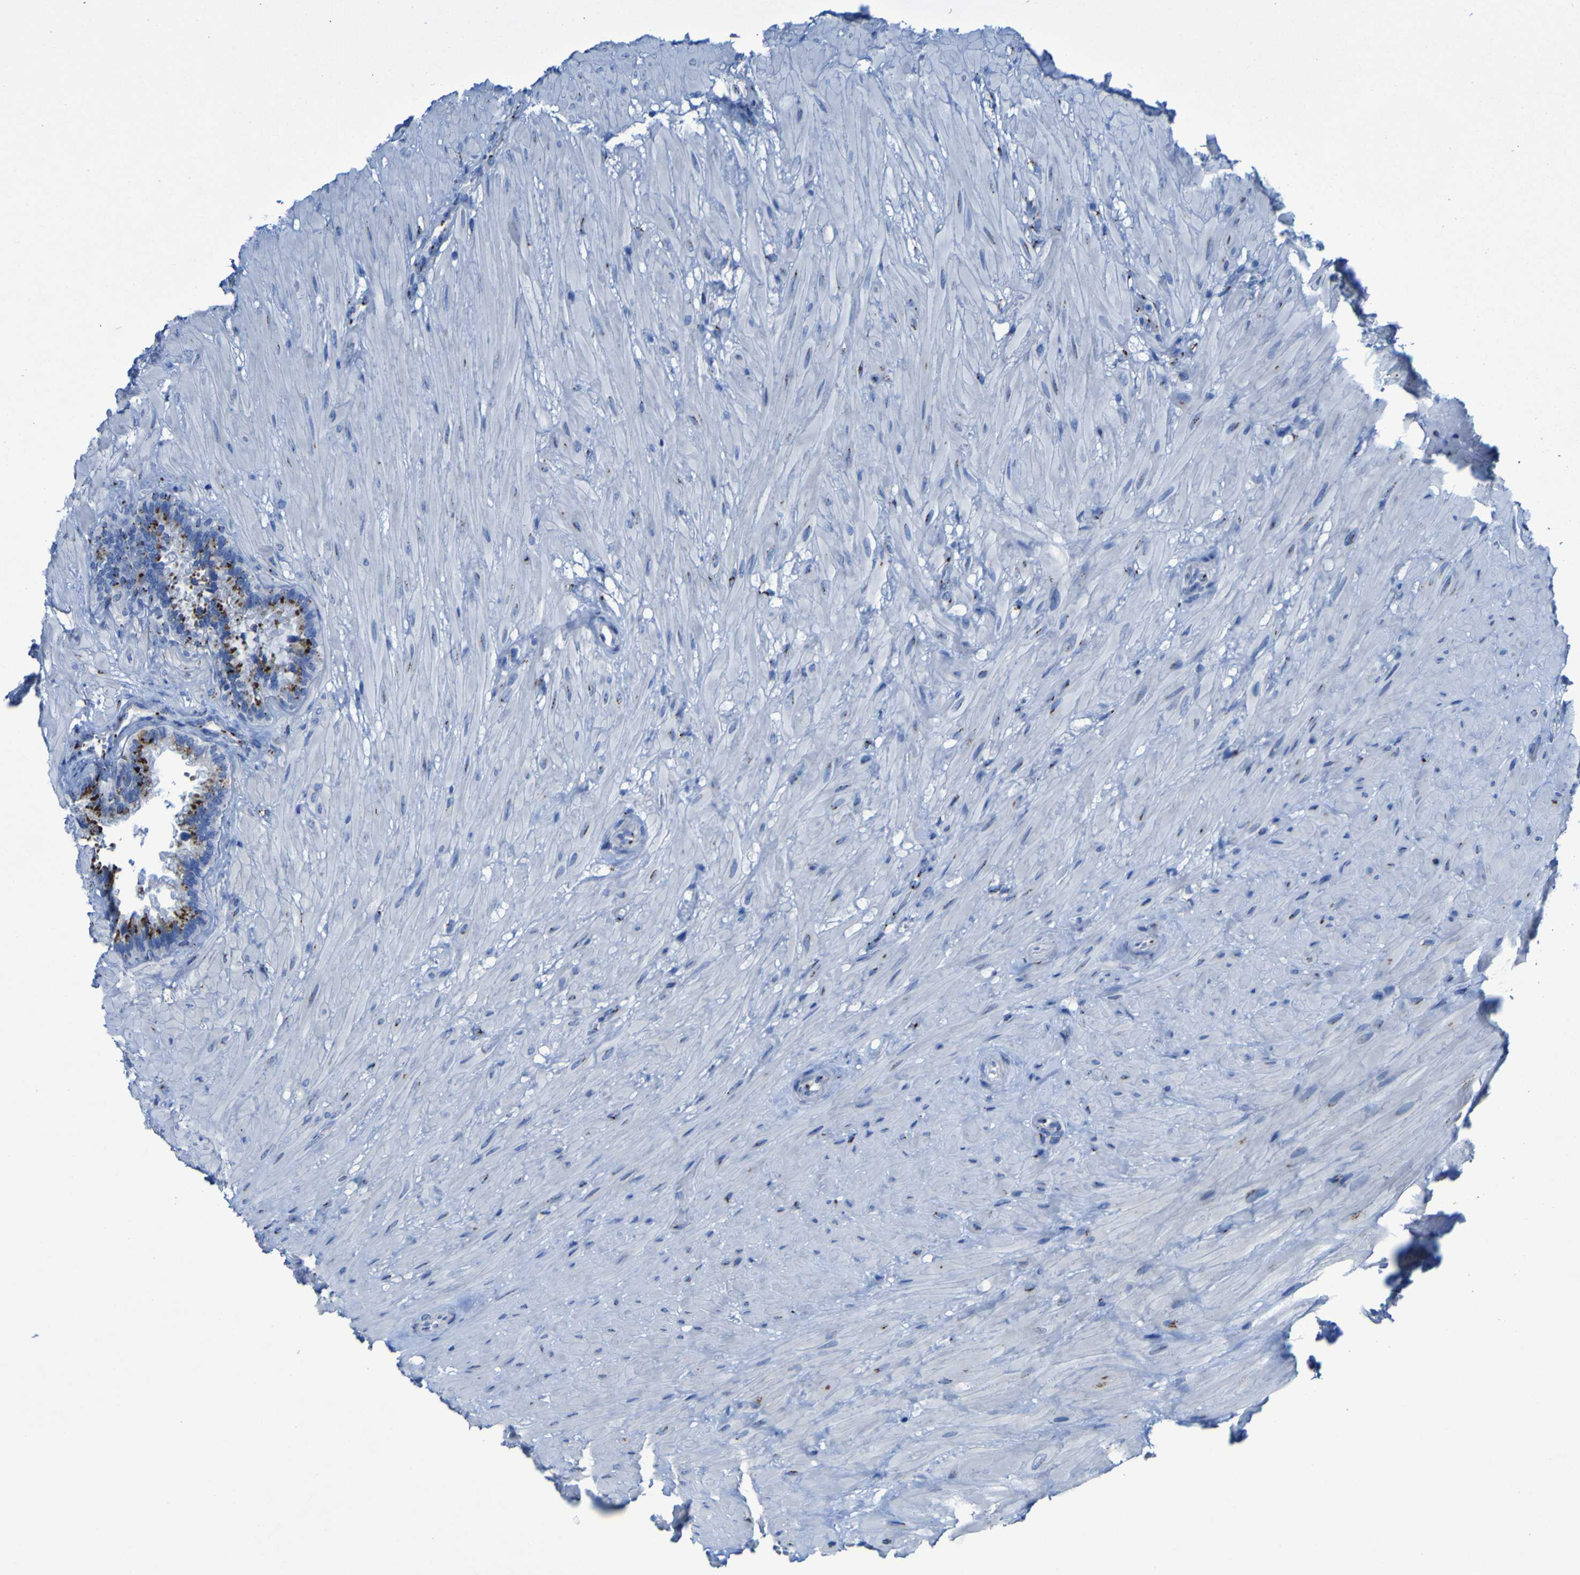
{"staining": {"intensity": "strong", "quantity": "25%-75%", "location": "cytoplasmic/membranous"}, "tissue": "seminal vesicle", "cell_type": "Glandular cells", "image_type": "normal", "snomed": [{"axis": "morphology", "description": "Normal tissue, NOS"}, {"axis": "topography", "description": "Seminal veicle"}], "caption": "Protein analysis of normal seminal vesicle reveals strong cytoplasmic/membranous expression in approximately 25%-75% of glandular cells.", "gene": "GOLM1", "patient": {"sex": "male", "age": 46}}